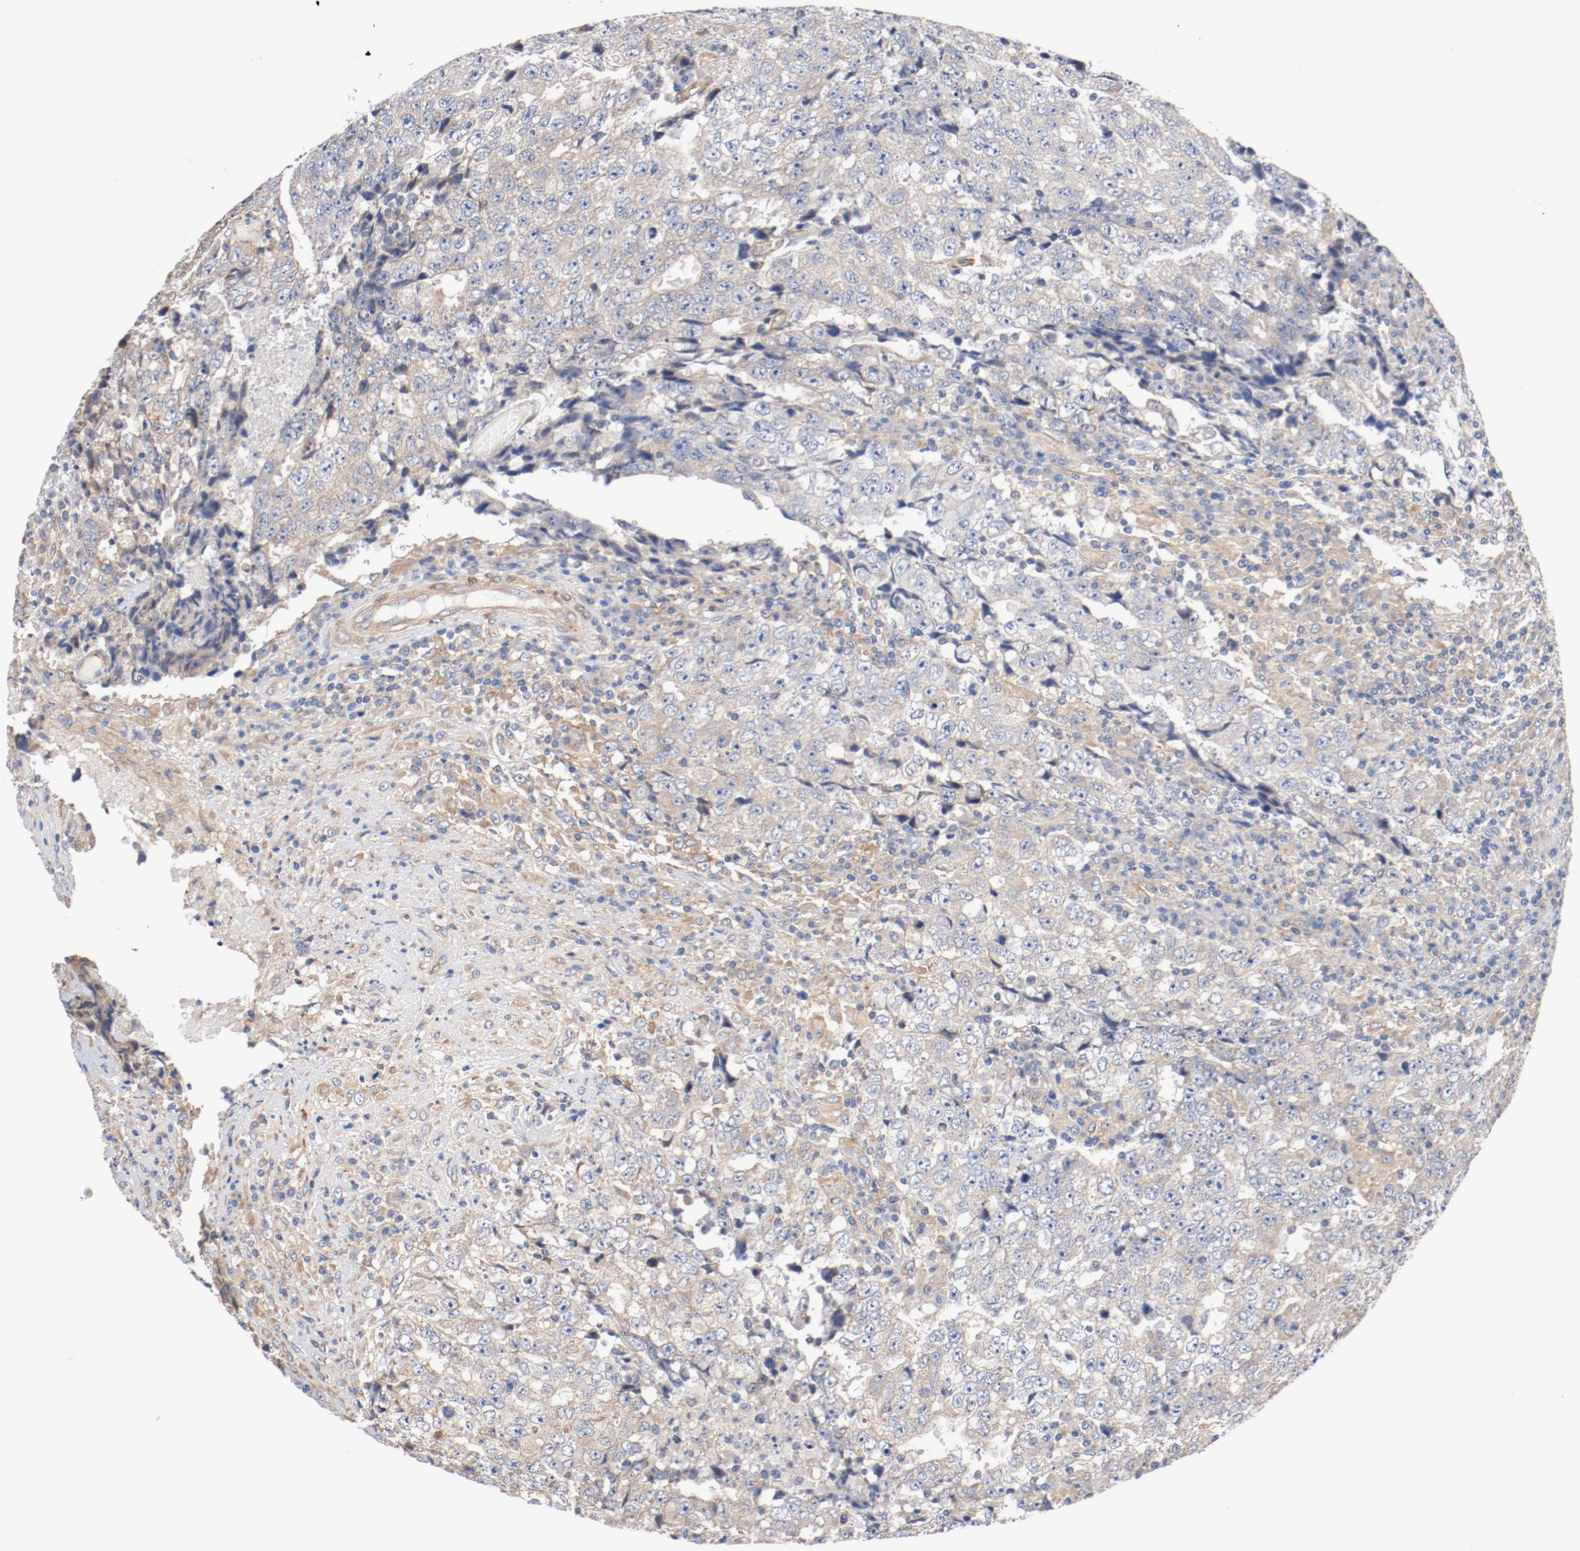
{"staining": {"intensity": "weak", "quantity": "25%-75%", "location": "cytoplasmic/membranous"}, "tissue": "testis cancer", "cell_type": "Tumor cells", "image_type": "cancer", "snomed": [{"axis": "morphology", "description": "Necrosis, NOS"}, {"axis": "morphology", "description": "Carcinoma, Embryonal, NOS"}, {"axis": "topography", "description": "Testis"}], "caption": "Embryonal carcinoma (testis) stained with a brown dye shows weak cytoplasmic/membranous positive expression in about 25%-75% of tumor cells.", "gene": "ILK", "patient": {"sex": "male", "age": 19}}